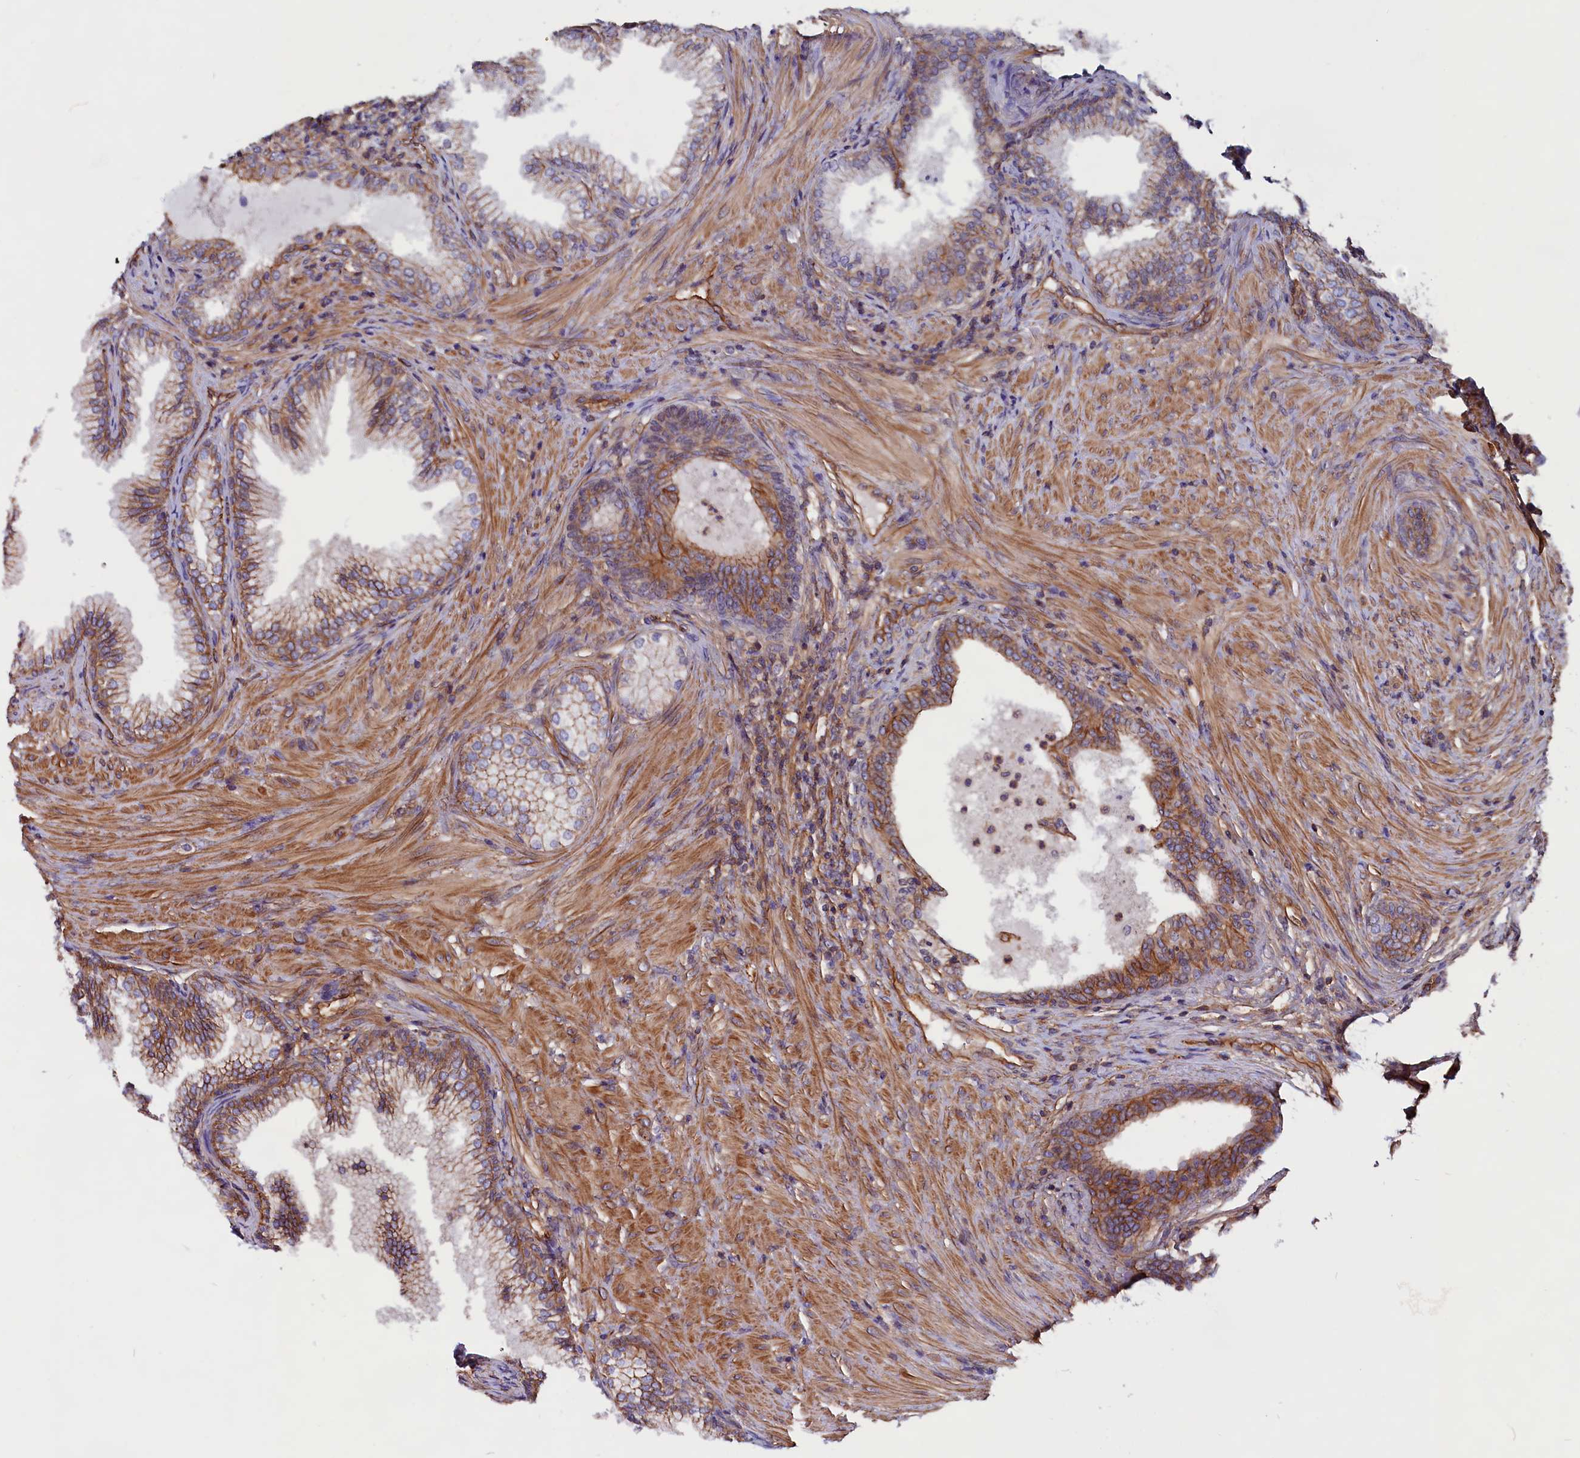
{"staining": {"intensity": "moderate", "quantity": ">75%", "location": "cytoplasmic/membranous"}, "tissue": "prostate", "cell_type": "Glandular cells", "image_type": "normal", "snomed": [{"axis": "morphology", "description": "Normal tissue, NOS"}, {"axis": "topography", "description": "Prostate"}], "caption": "Immunohistochemistry histopathology image of normal prostate stained for a protein (brown), which exhibits medium levels of moderate cytoplasmic/membranous expression in approximately >75% of glandular cells.", "gene": "ZNF749", "patient": {"sex": "male", "age": 76}}